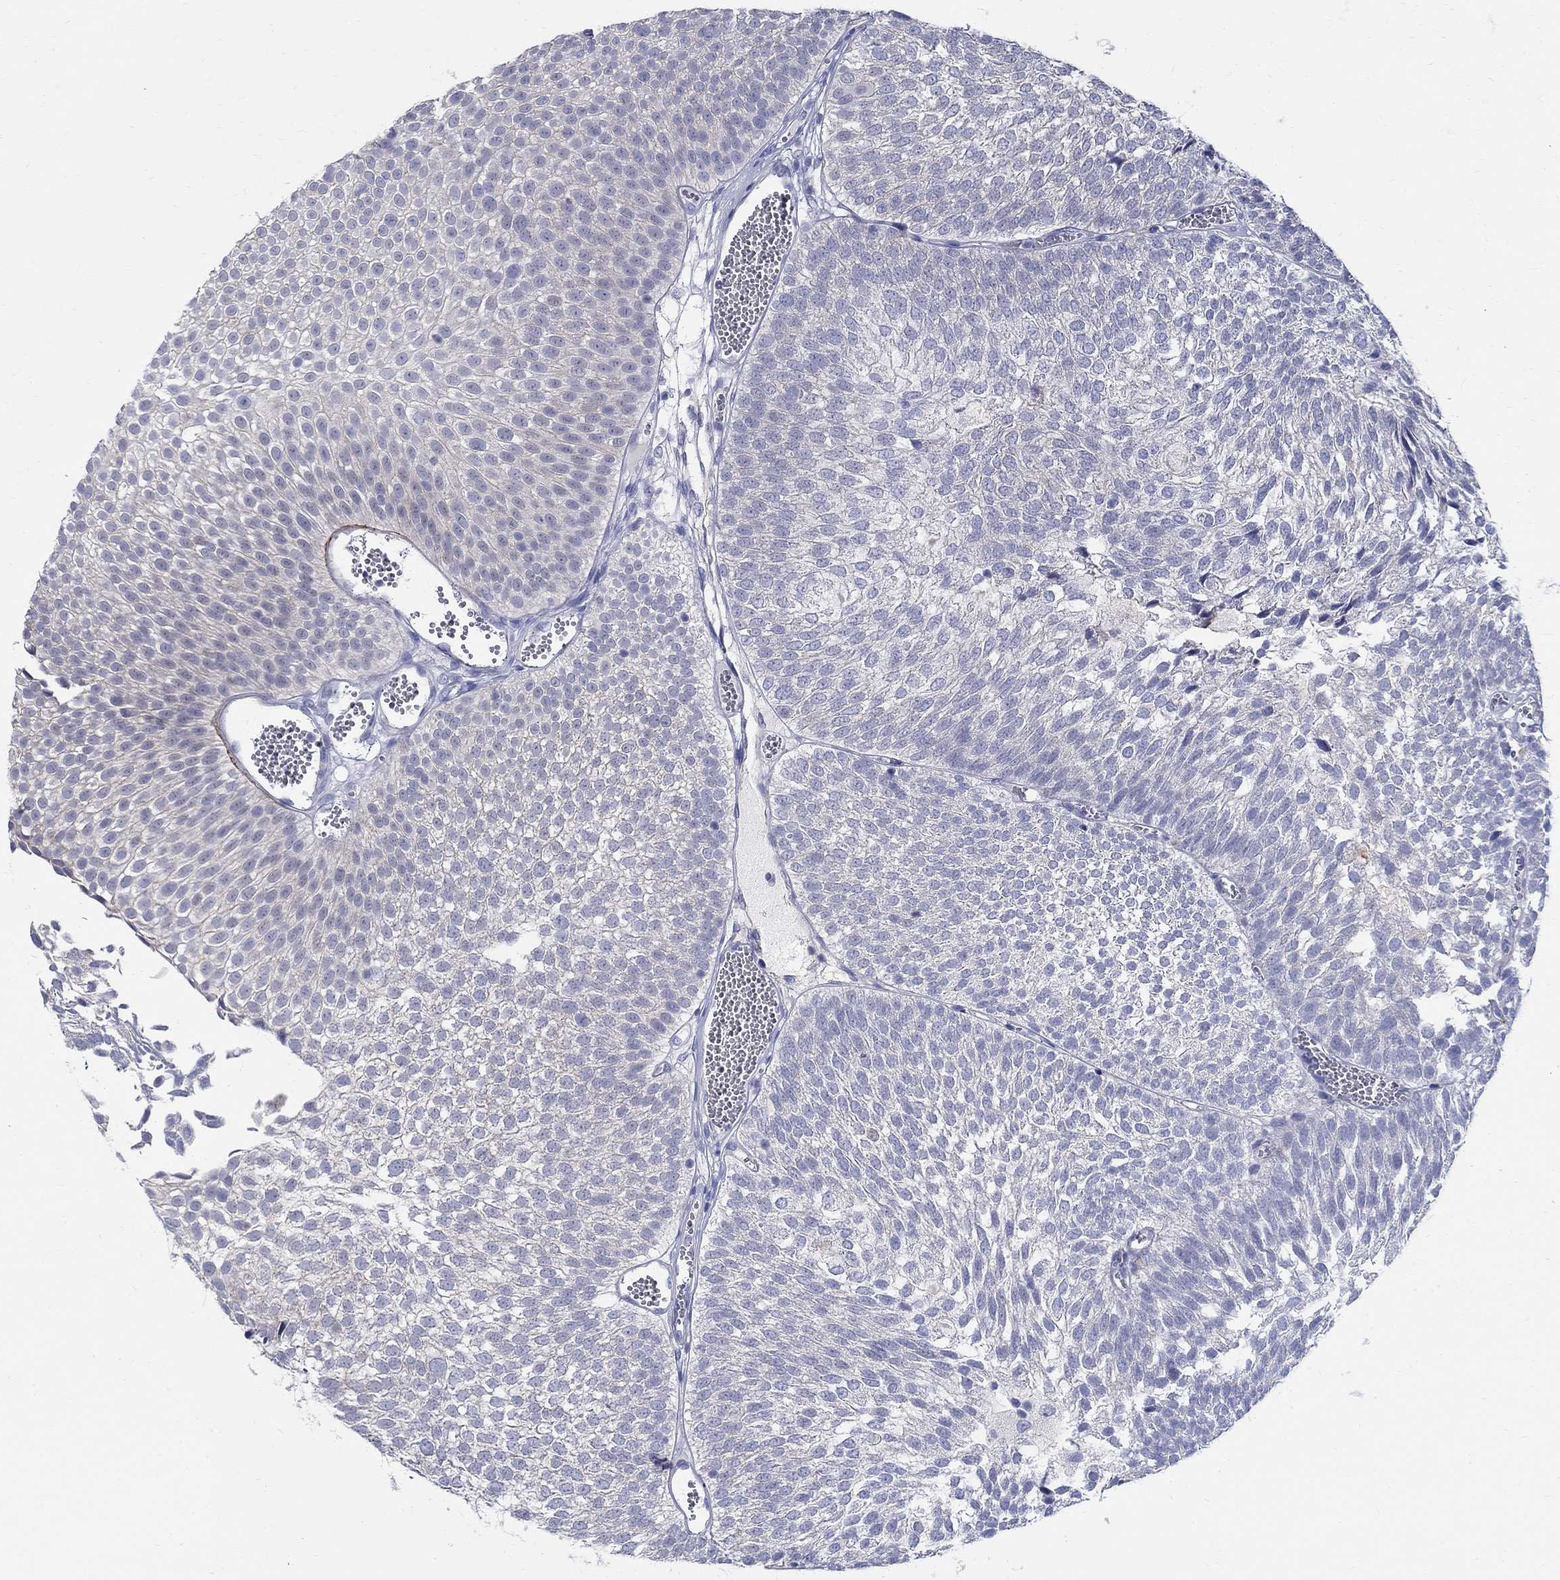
{"staining": {"intensity": "negative", "quantity": "none", "location": "none"}, "tissue": "urothelial cancer", "cell_type": "Tumor cells", "image_type": "cancer", "snomed": [{"axis": "morphology", "description": "Urothelial carcinoma, Low grade"}, {"axis": "topography", "description": "Urinary bladder"}], "caption": "Urothelial cancer was stained to show a protein in brown. There is no significant positivity in tumor cells. (Immunohistochemistry, brightfield microscopy, high magnification).", "gene": "SOX2", "patient": {"sex": "male", "age": 52}}